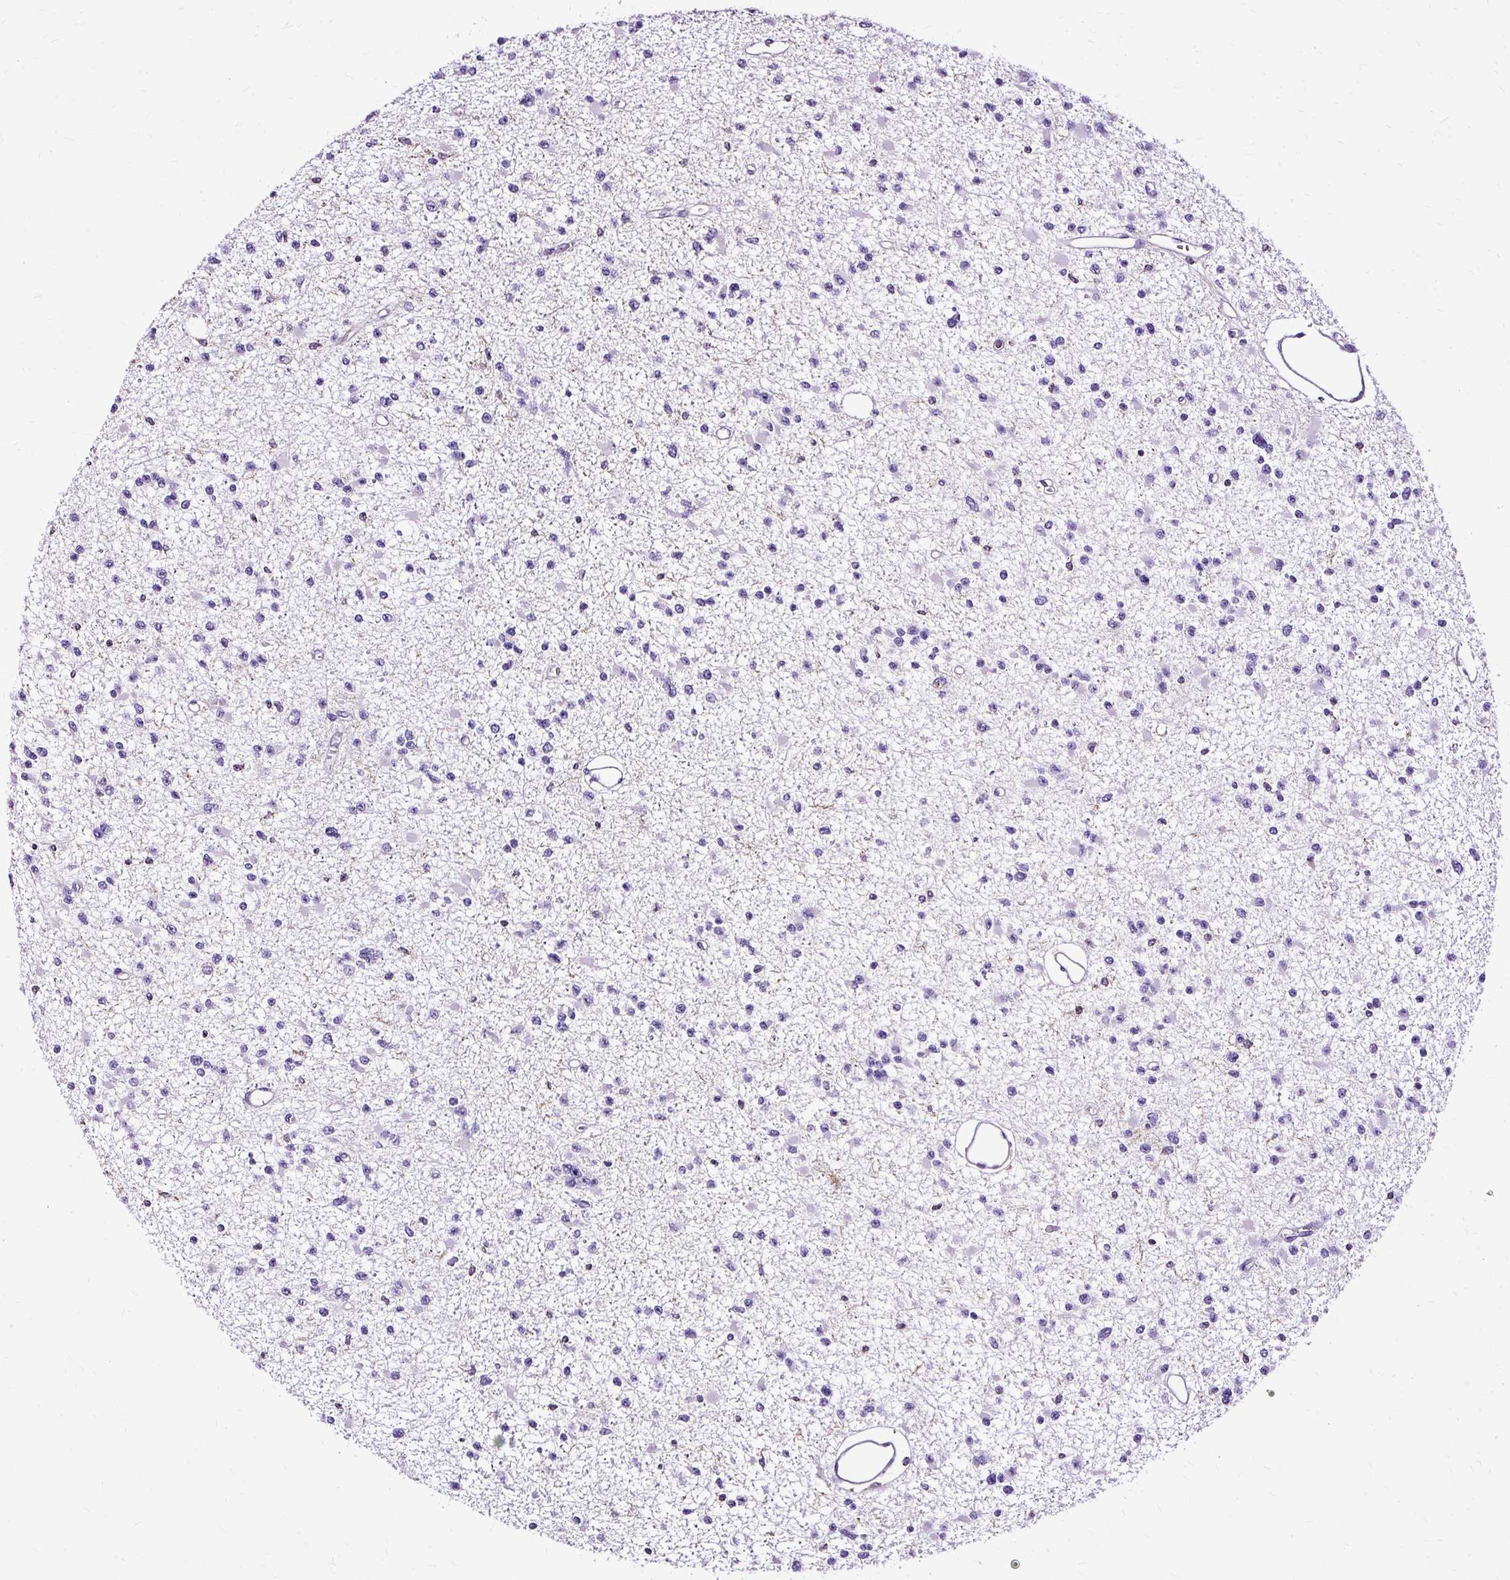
{"staining": {"intensity": "negative", "quantity": "none", "location": "none"}, "tissue": "glioma", "cell_type": "Tumor cells", "image_type": "cancer", "snomed": [{"axis": "morphology", "description": "Glioma, malignant, Low grade"}, {"axis": "topography", "description": "Brain"}], "caption": "The photomicrograph demonstrates no staining of tumor cells in low-grade glioma (malignant).", "gene": "TWF2", "patient": {"sex": "female", "age": 22}}